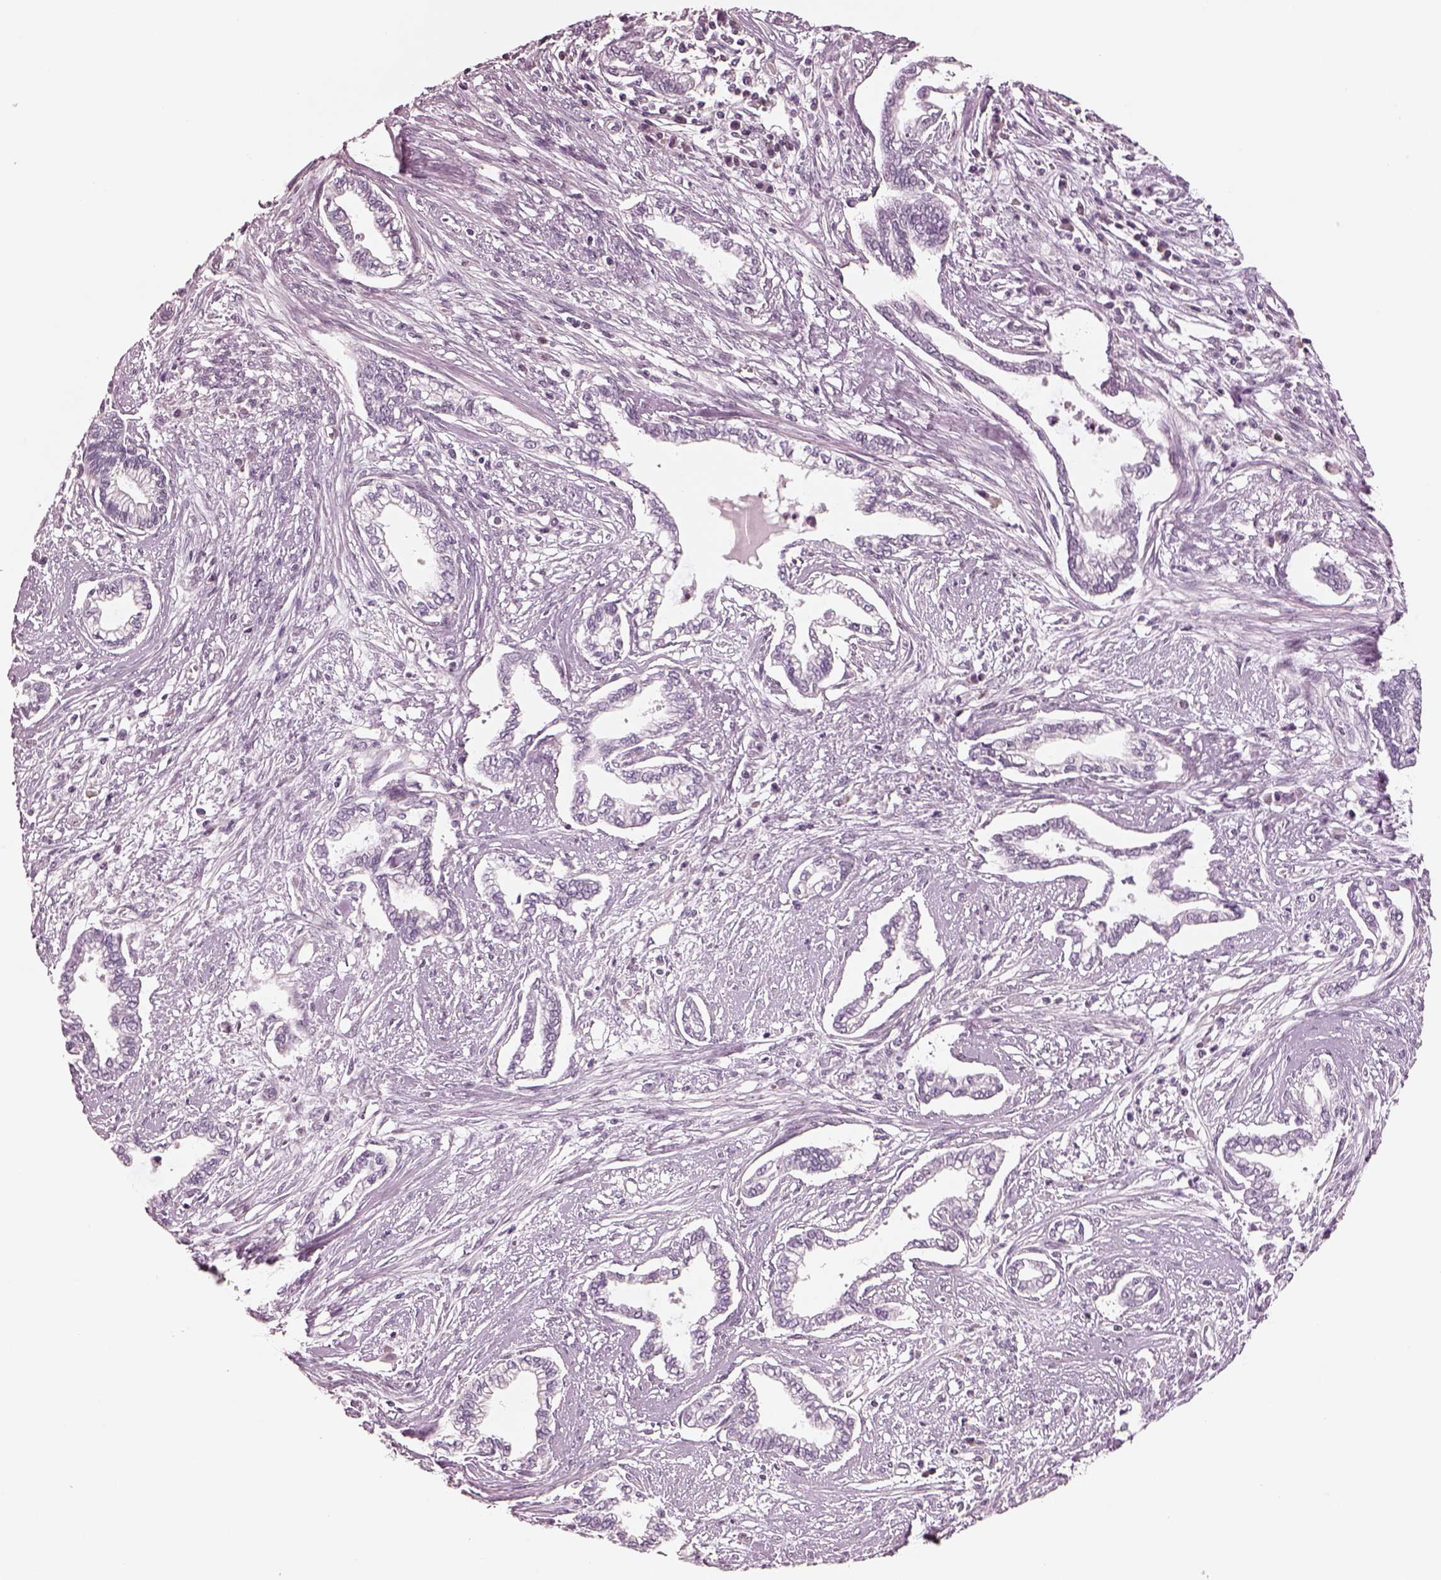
{"staining": {"intensity": "negative", "quantity": "none", "location": "none"}, "tissue": "cervical cancer", "cell_type": "Tumor cells", "image_type": "cancer", "snomed": [{"axis": "morphology", "description": "Adenocarcinoma, NOS"}, {"axis": "topography", "description": "Cervix"}], "caption": "IHC of human adenocarcinoma (cervical) reveals no expression in tumor cells.", "gene": "EGR4", "patient": {"sex": "female", "age": 62}}